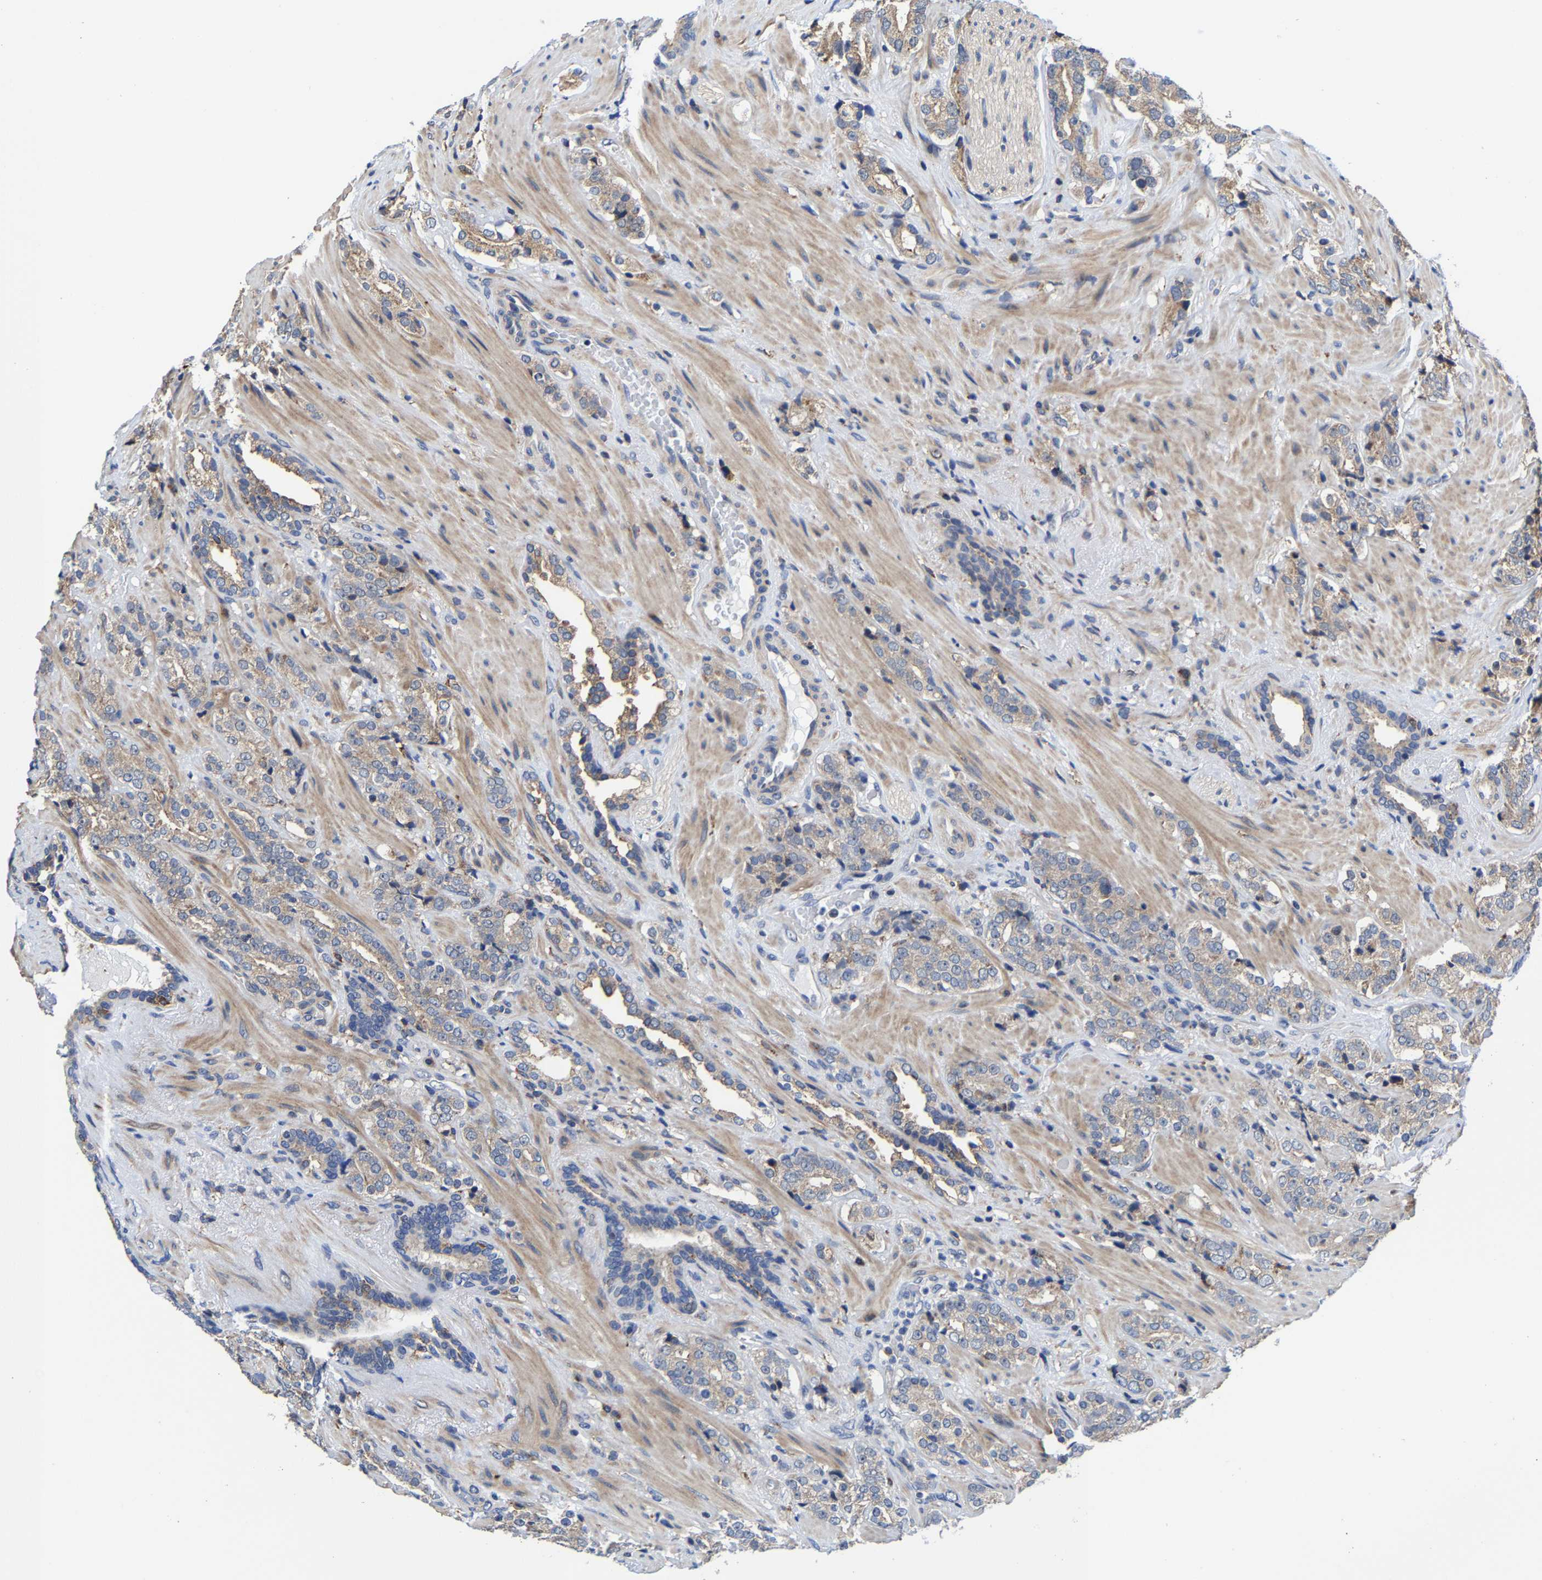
{"staining": {"intensity": "weak", "quantity": ">75%", "location": "cytoplasmic/membranous"}, "tissue": "prostate cancer", "cell_type": "Tumor cells", "image_type": "cancer", "snomed": [{"axis": "morphology", "description": "Adenocarcinoma, High grade"}, {"axis": "topography", "description": "Prostate"}], "caption": "Prostate cancer stained for a protein (brown) exhibits weak cytoplasmic/membranous positive staining in approximately >75% of tumor cells.", "gene": "PFKFB3", "patient": {"sex": "male", "age": 71}}